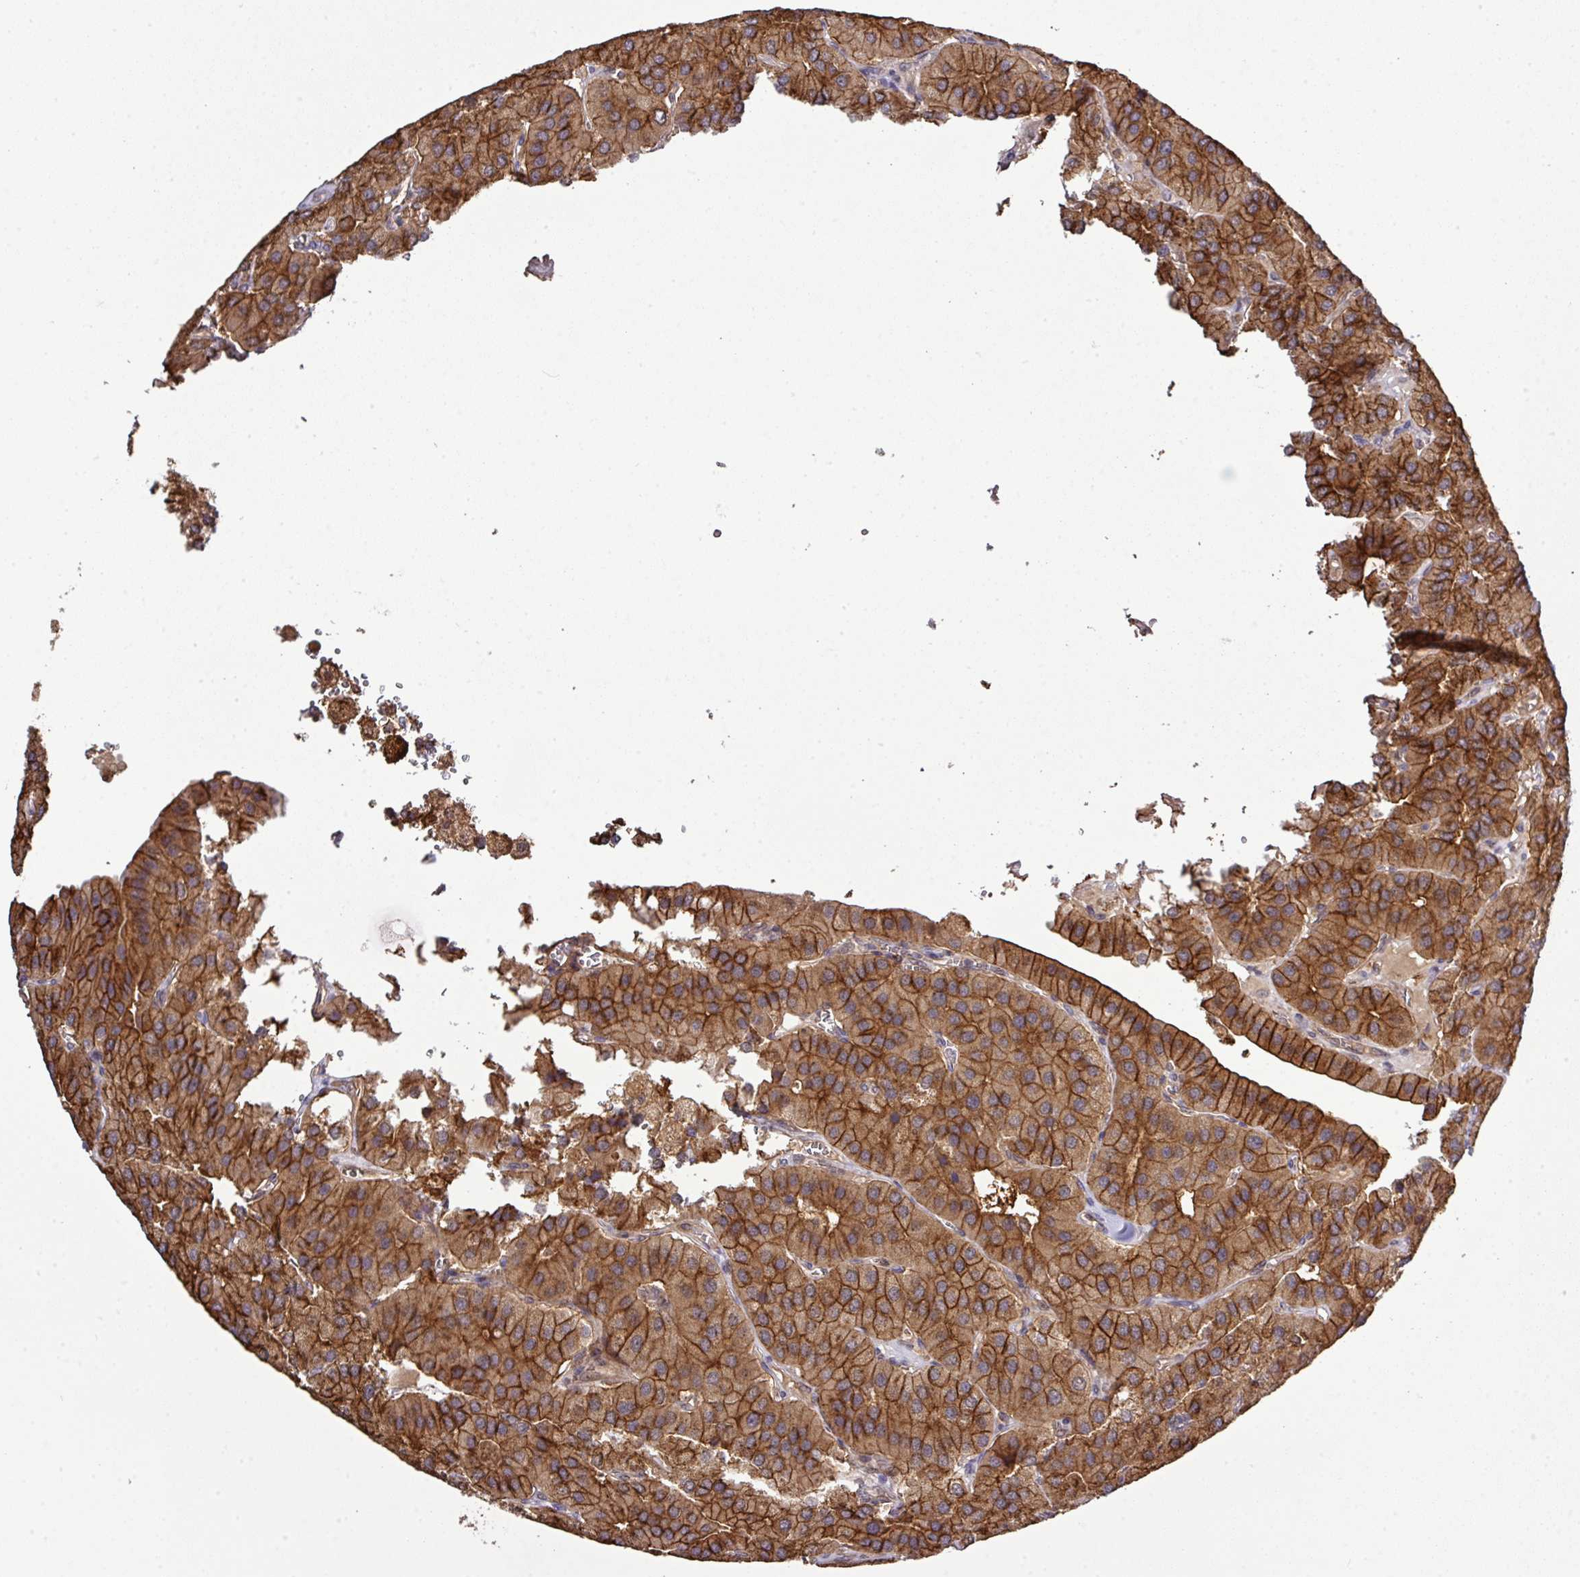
{"staining": {"intensity": "moderate", "quantity": ">75%", "location": "cytoplasmic/membranous"}, "tissue": "parathyroid gland", "cell_type": "Glandular cells", "image_type": "normal", "snomed": [{"axis": "morphology", "description": "Normal tissue, NOS"}, {"axis": "morphology", "description": "Adenoma, NOS"}, {"axis": "topography", "description": "Parathyroid gland"}], "caption": "Immunohistochemistry (DAB (3,3'-diaminobenzidine)) staining of unremarkable parathyroid gland exhibits moderate cytoplasmic/membranous protein staining in approximately >75% of glandular cells.", "gene": "ARPIN", "patient": {"sex": "female", "age": 86}}